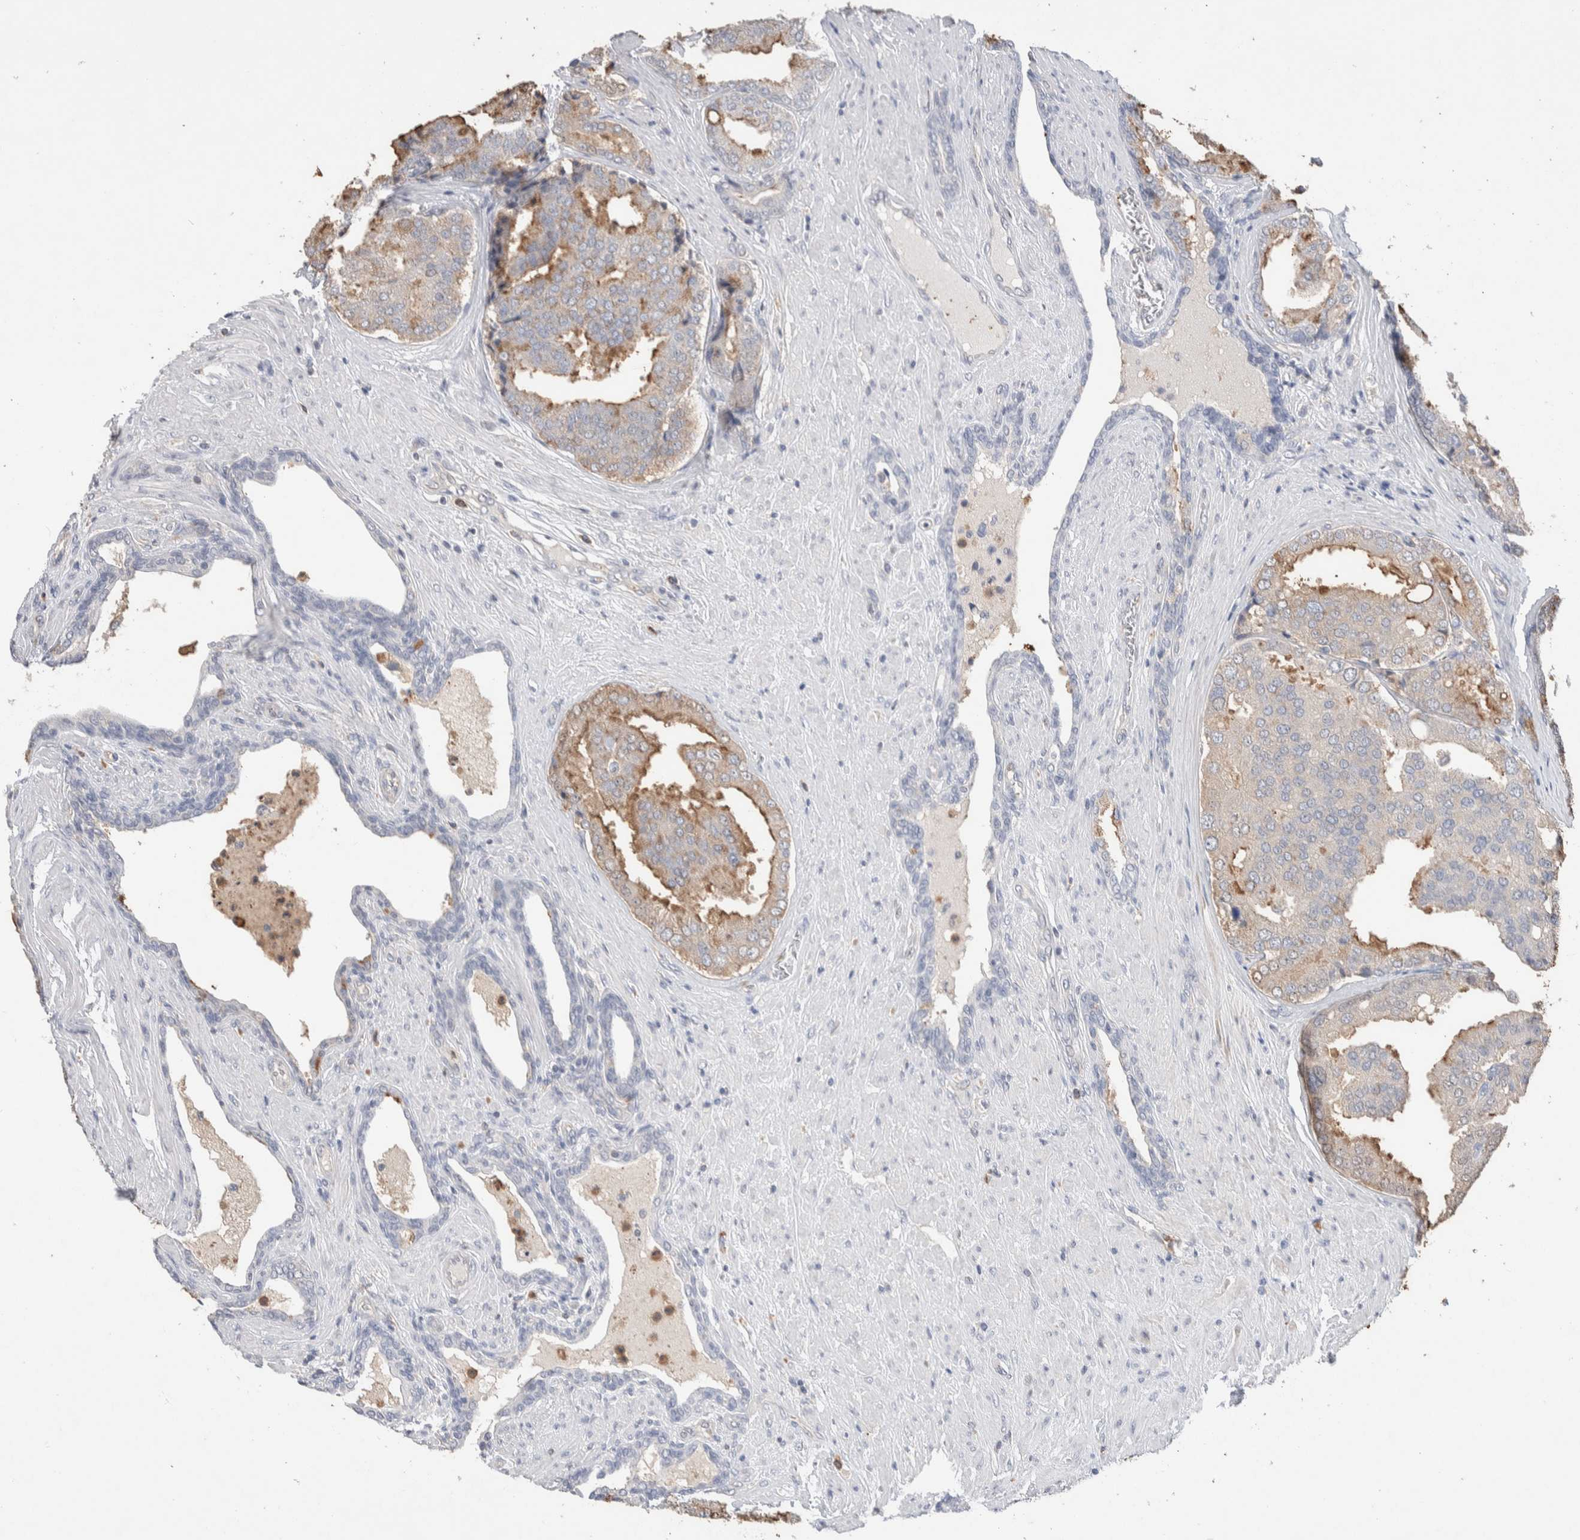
{"staining": {"intensity": "moderate", "quantity": "<25%", "location": "cytoplasmic/membranous"}, "tissue": "prostate cancer", "cell_type": "Tumor cells", "image_type": "cancer", "snomed": [{"axis": "morphology", "description": "Adenocarcinoma, High grade"}, {"axis": "topography", "description": "Prostate"}], "caption": "IHC of human prostate cancer (adenocarcinoma (high-grade)) shows low levels of moderate cytoplasmic/membranous positivity in about <25% of tumor cells. (DAB IHC, brown staining for protein, blue staining for nuclei).", "gene": "FFAR2", "patient": {"sex": "male", "age": 50}}